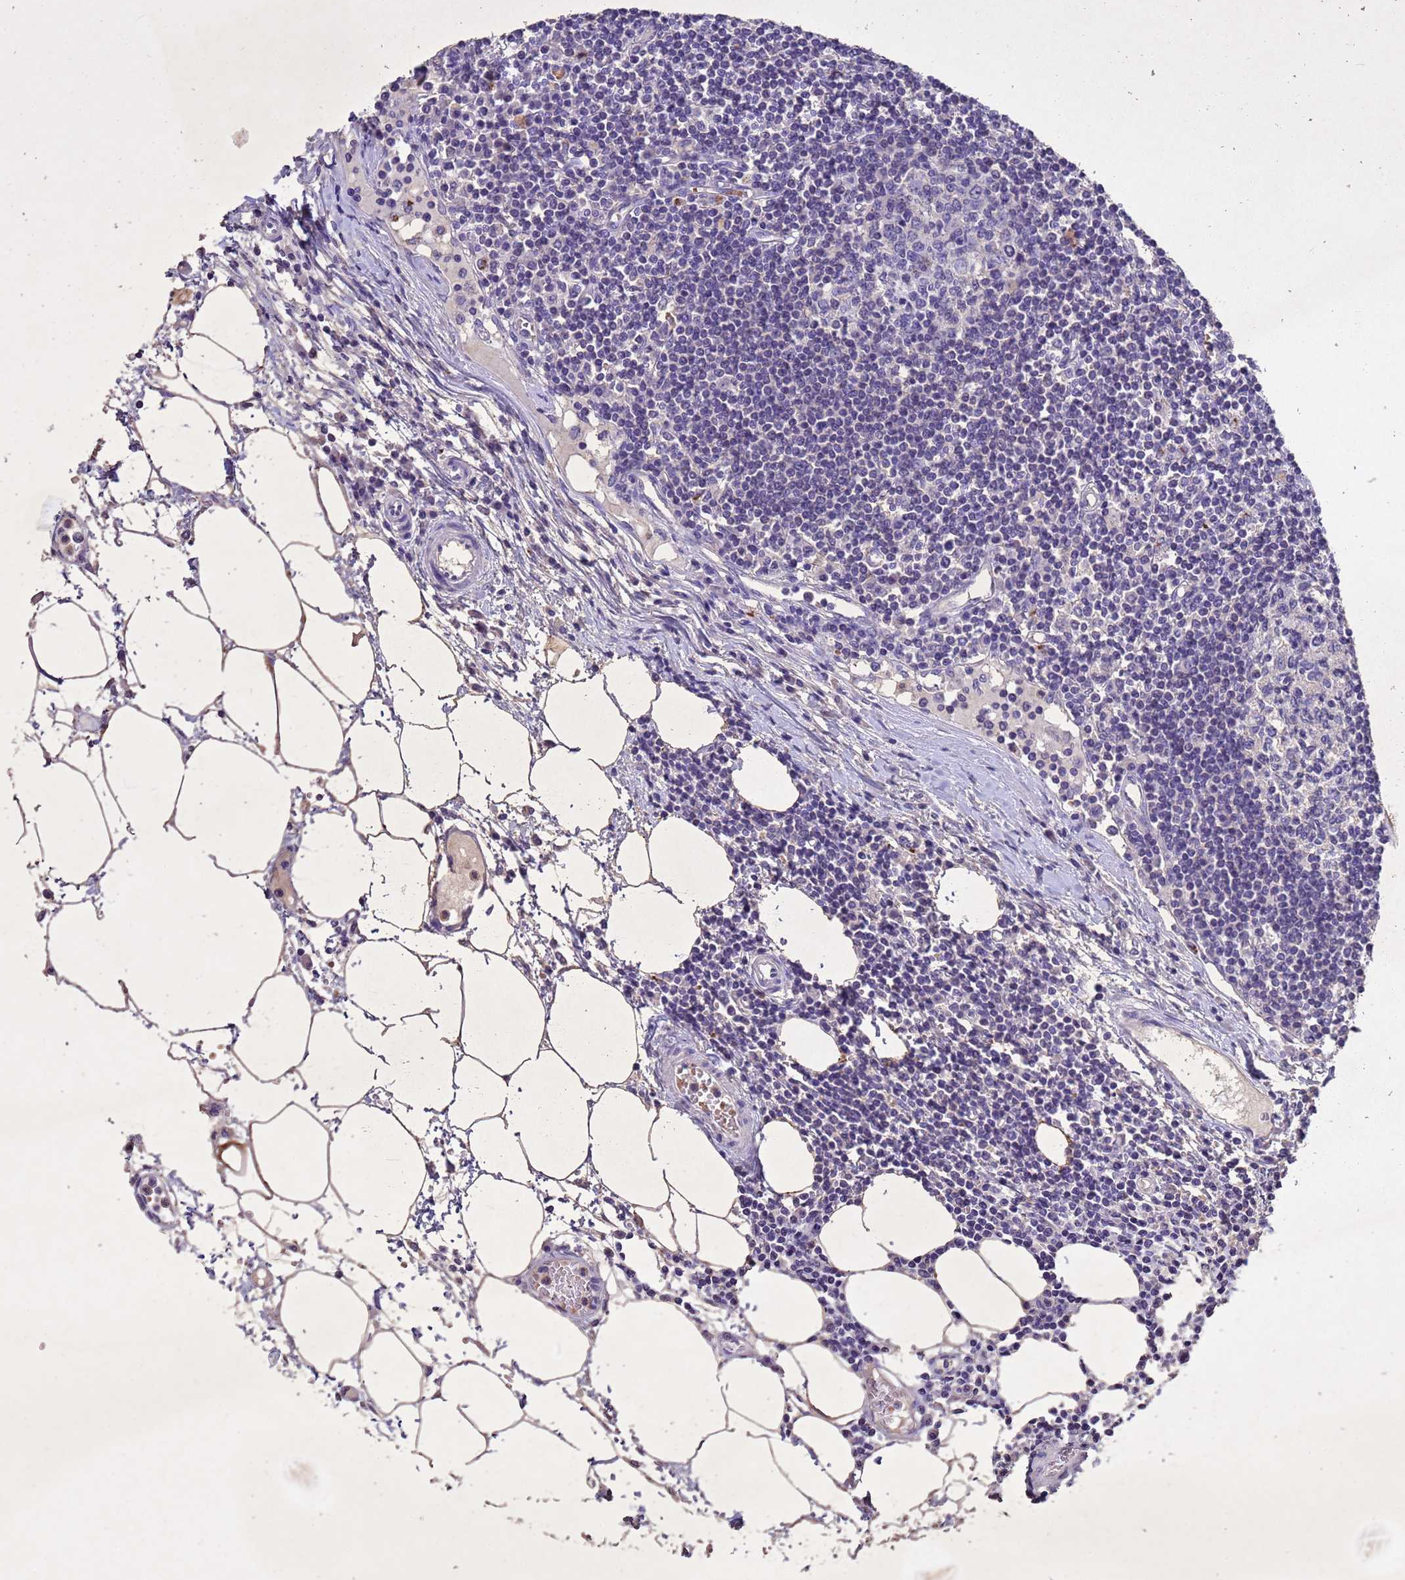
{"staining": {"intensity": "negative", "quantity": "none", "location": "none"}, "tissue": "lymph node", "cell_type": "Germinal center cells", "image_type": "normal", "snomed": [{"axis": "morphology", "description": "Adenocarcinoma, NOS"}, {"axis": "topography", "description": "Lymph node"}], "caption": "This histopathology image is of unremarkable lymph node stained with immunohistochemistry to label a protein in brown with the nuclei are counter-stained blue. There is no staining in germinal center cells.", "gene": "NLRP11", "patient": {"sex": "female", "age": 62}}